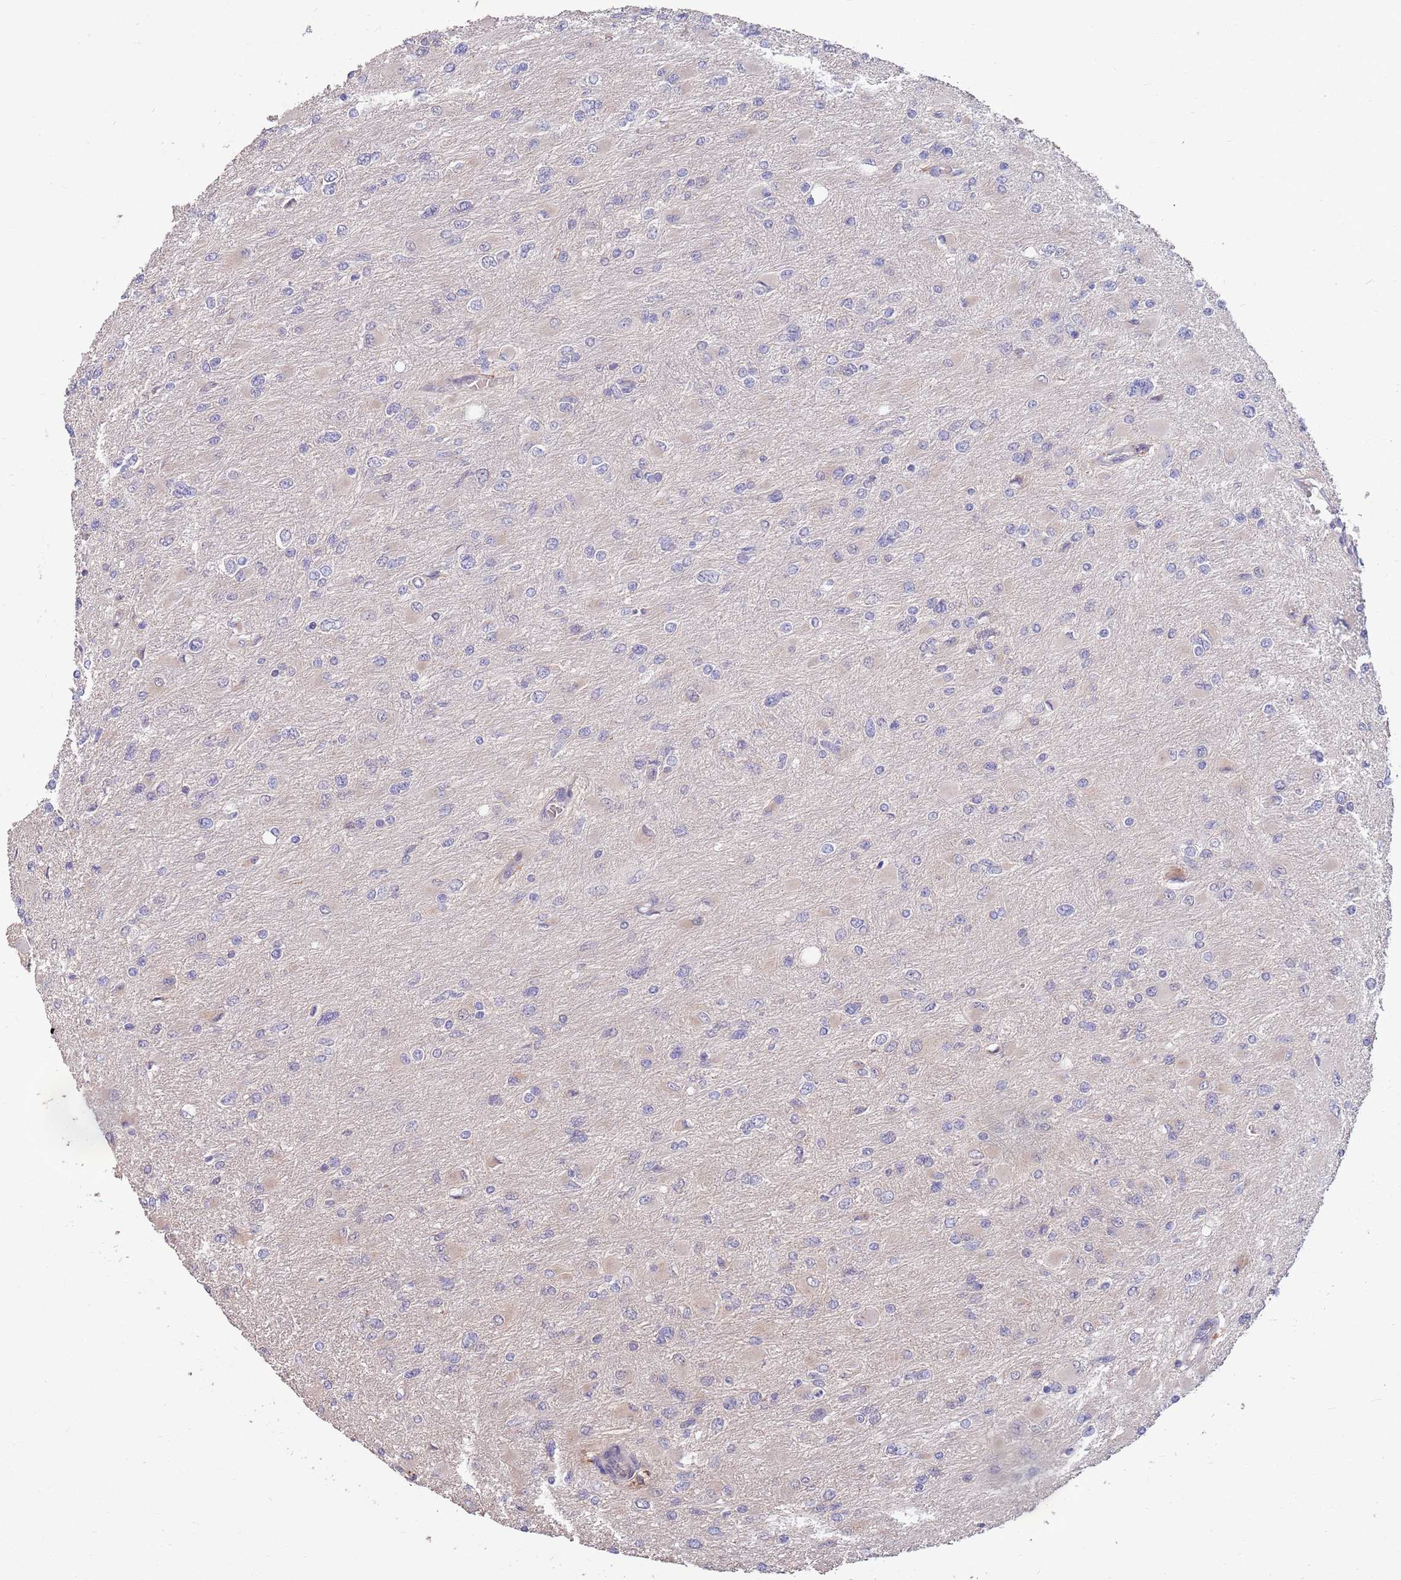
{"staining": {"intensity": "negative", "quantity": "none", "location": "none"}, "tissue": "glioma", "cell_type": "Tumor cells", "image_type": "cancer", "snomed": [{"axis": "morphology", "description": "Glioma, malignant, High grade"}, {"axis": "topography", "description": "Cerebral cortex"}], "caption": "Histopathology image shows no protein positivity in tumor cells of glioma tissue.", "gene": "MARVELD2", "patient": {"sex": "female", "age": 36}}